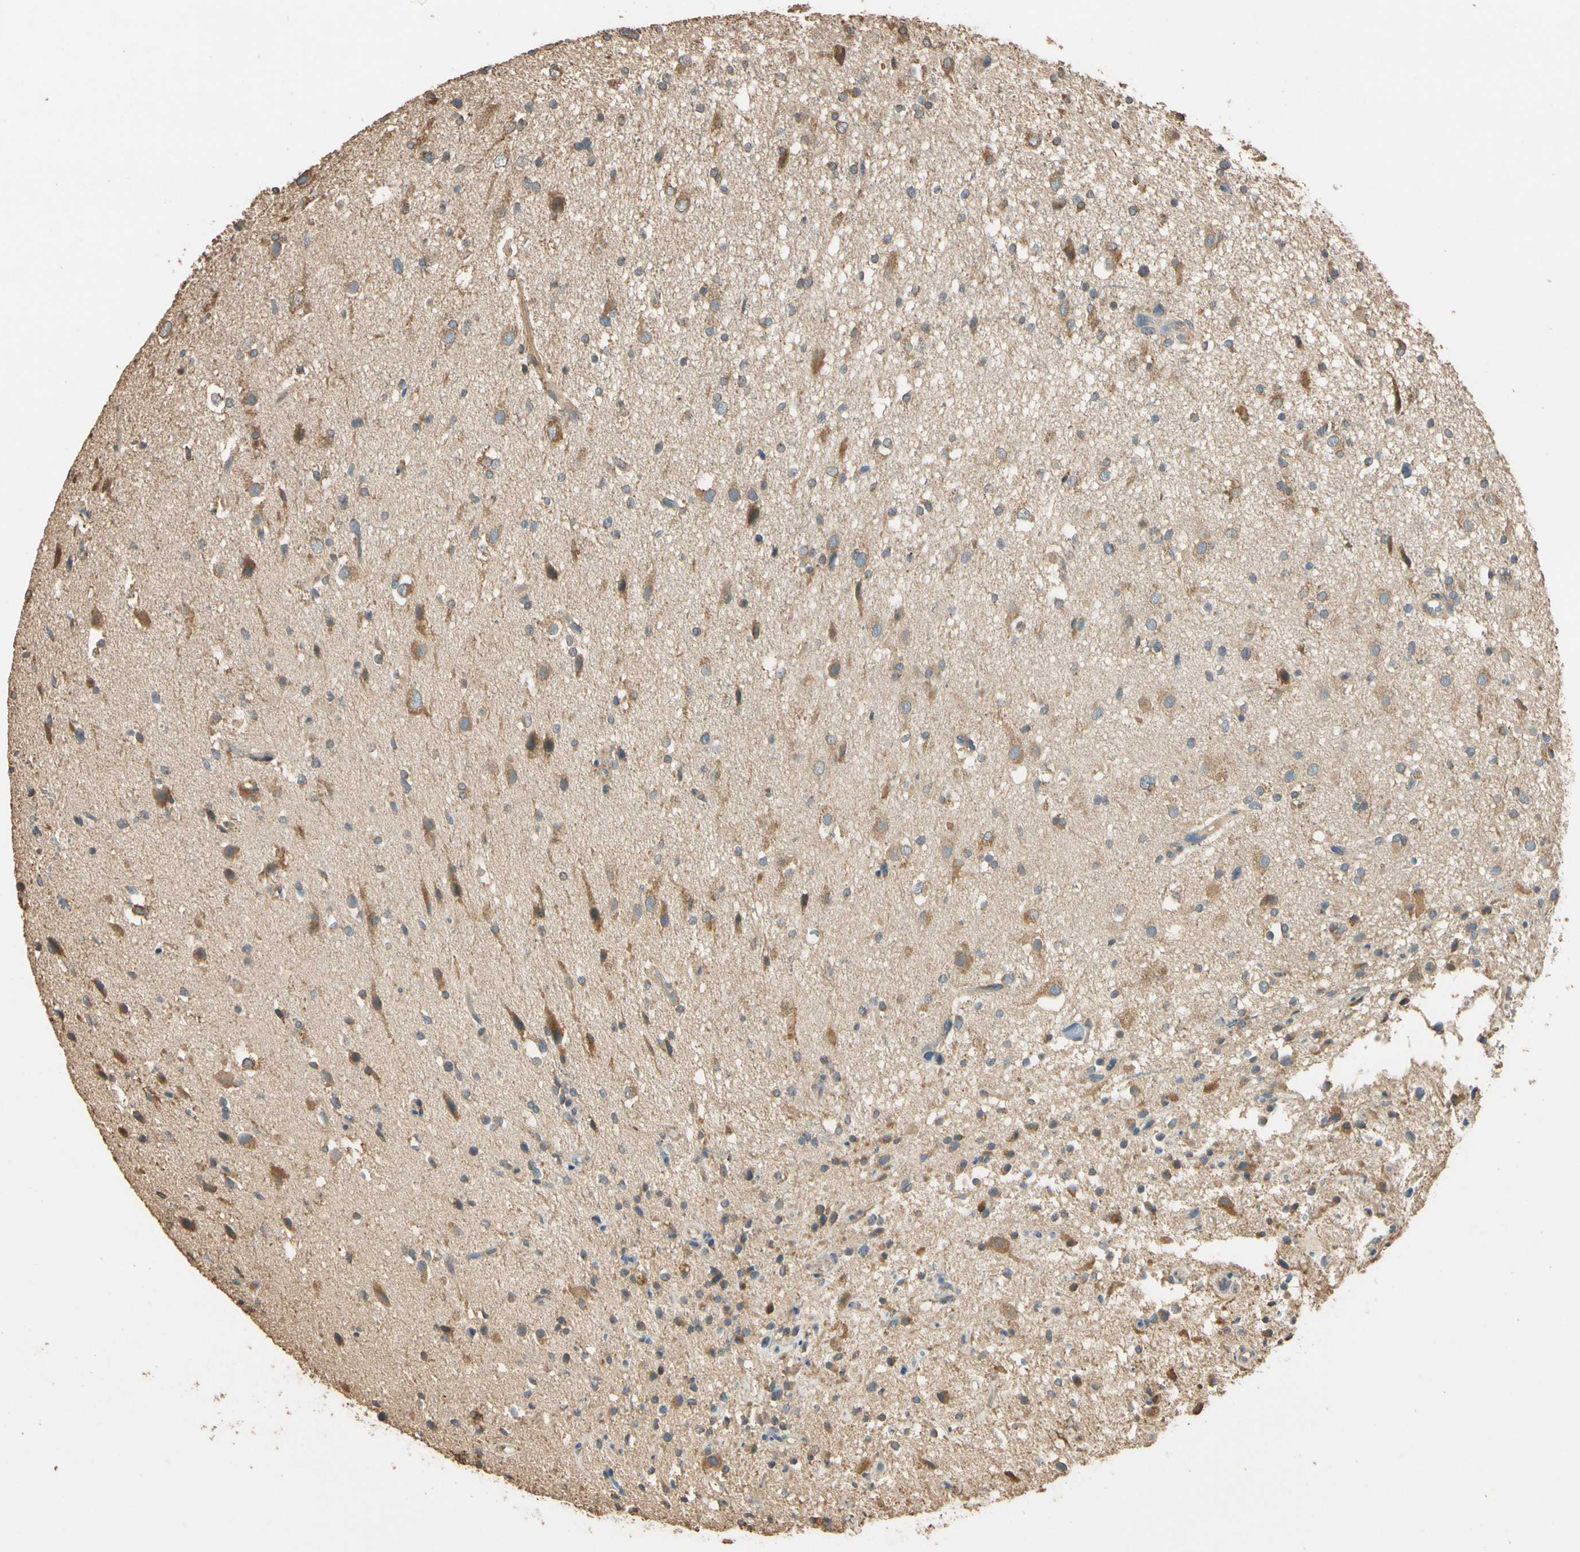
{"staining": {"intensity": "moderate", "quantity": "25%-75%", "location": "cytoplasmic/membranous"}, "tissue": "glioma", "cell_type": "Tumor cells", "image_type": "cancer", "snomed": [{"axis": "morphology", "description": "Glioma, malignant, High grade"}, {"axis": "topography", "description": "Brain"}], "caption": "High-magnification brightfield microscopy of high-grade glioma (malignant) stained with DAB (brown) and counterstained with hematoxylin (blue). tumor cells exhibit moderate cytoplasmic/membranous positivity is seen in about25%-75% of cells. (Stains: DAB (3,3'-diaminobenzidine) in brown, nuclei in blue, Microscopy: brightfield microscopy at high magnification).", "gene": "STX18", "patient": {"sex": "male", "age": 33}}